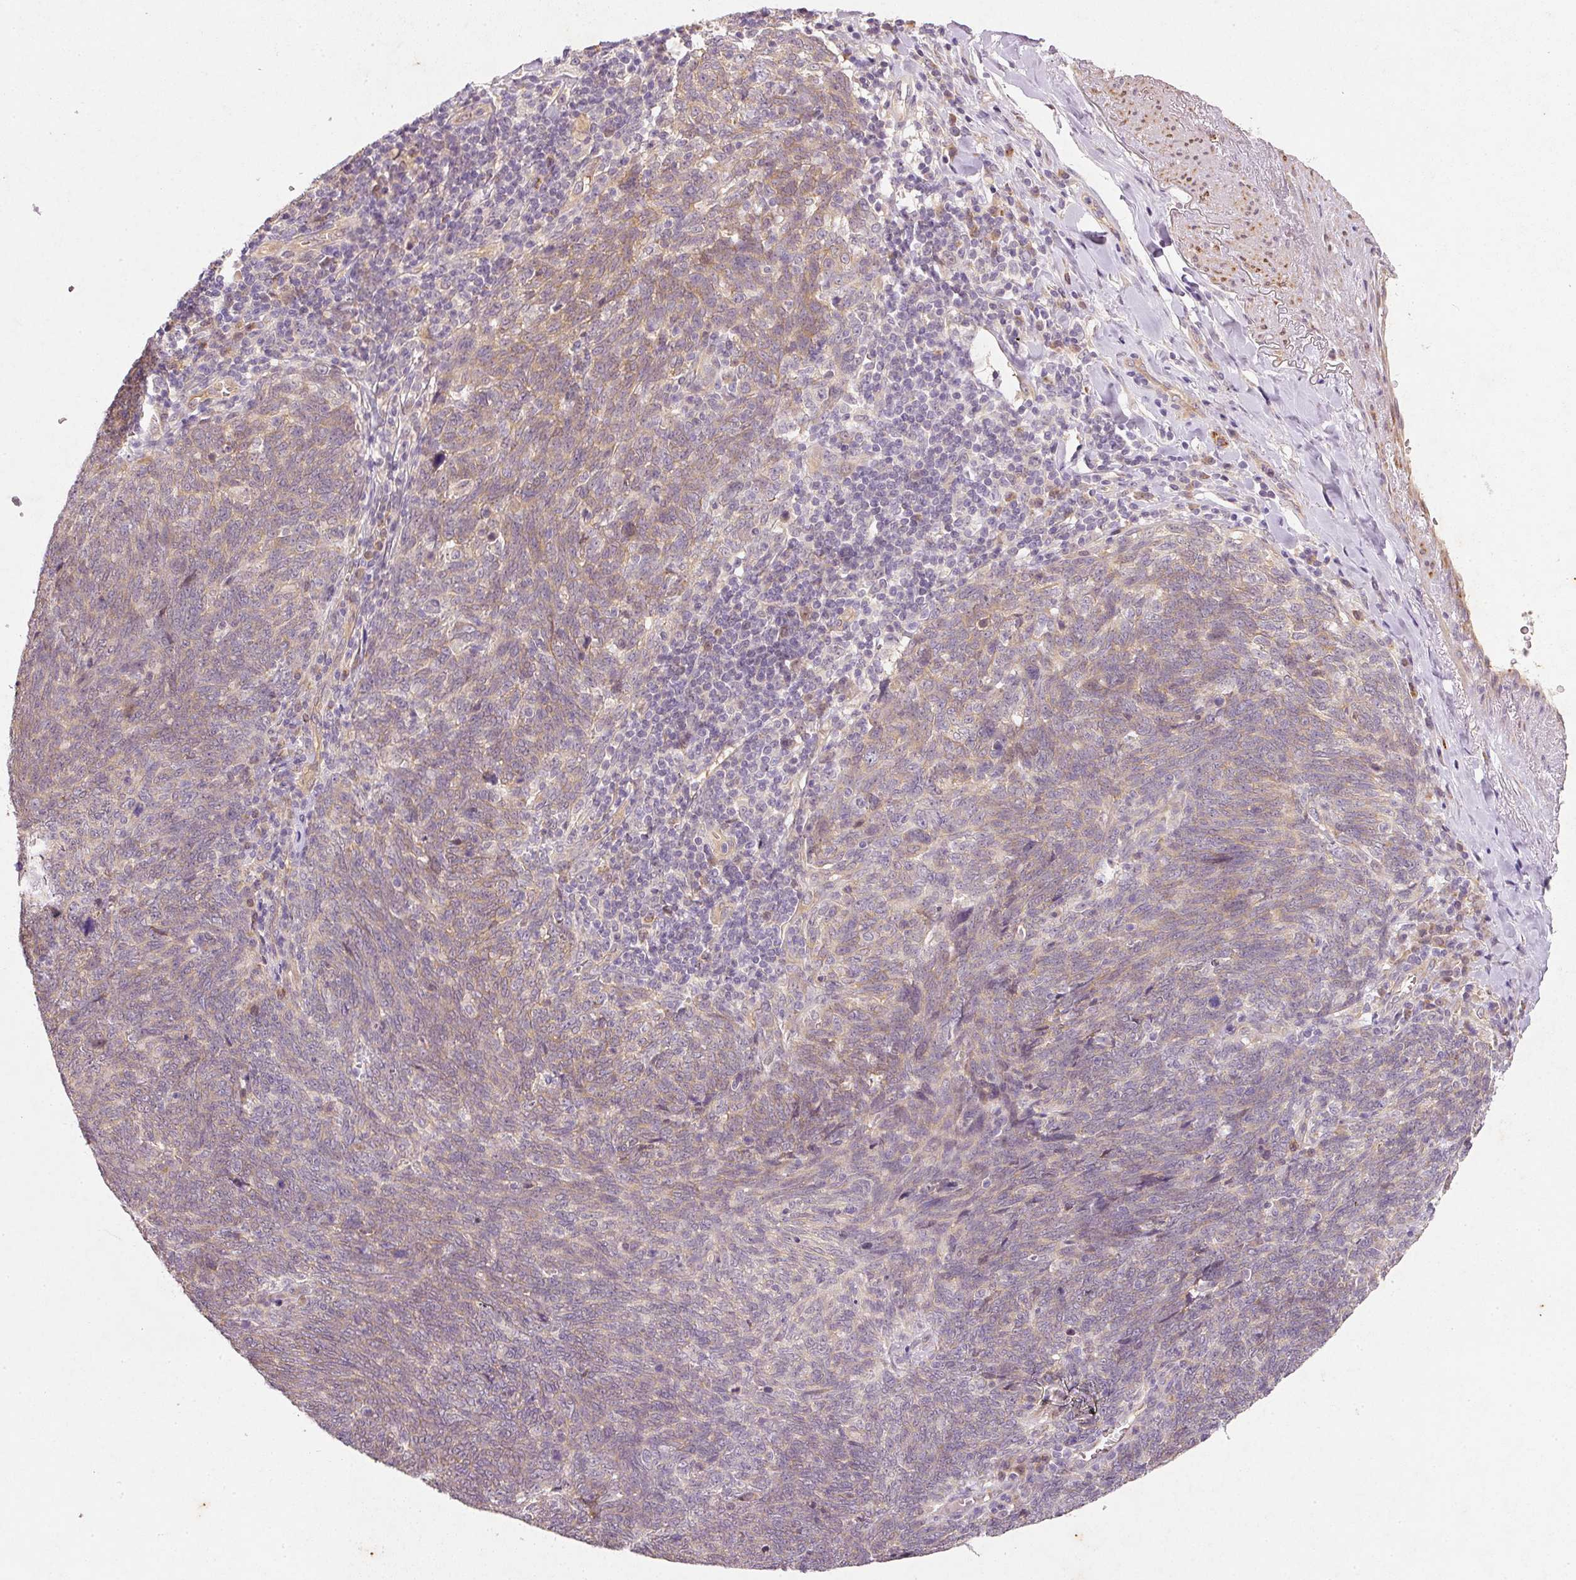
{"staining": {"intensity": "weak", "quantity": "<25%", "location": "cytoplasmic/membranous"}, "tissue": "lung cancer", "cell_type": "Tumor cells", "image_type": "cancer", "snomed": [{"axis": "morphology", "description": "Squamous cell carcinoma, NOS"}, {"axis": "topography", "description": "Lung"}], "caption": "Protein analysis of lung squamous cell carcinoma displays no significant staining in tumor cells. (DAB IHC with hematoxylin counter stain).", "gene": "RGL2", "patient": {"sex": "female", "age": 72}}